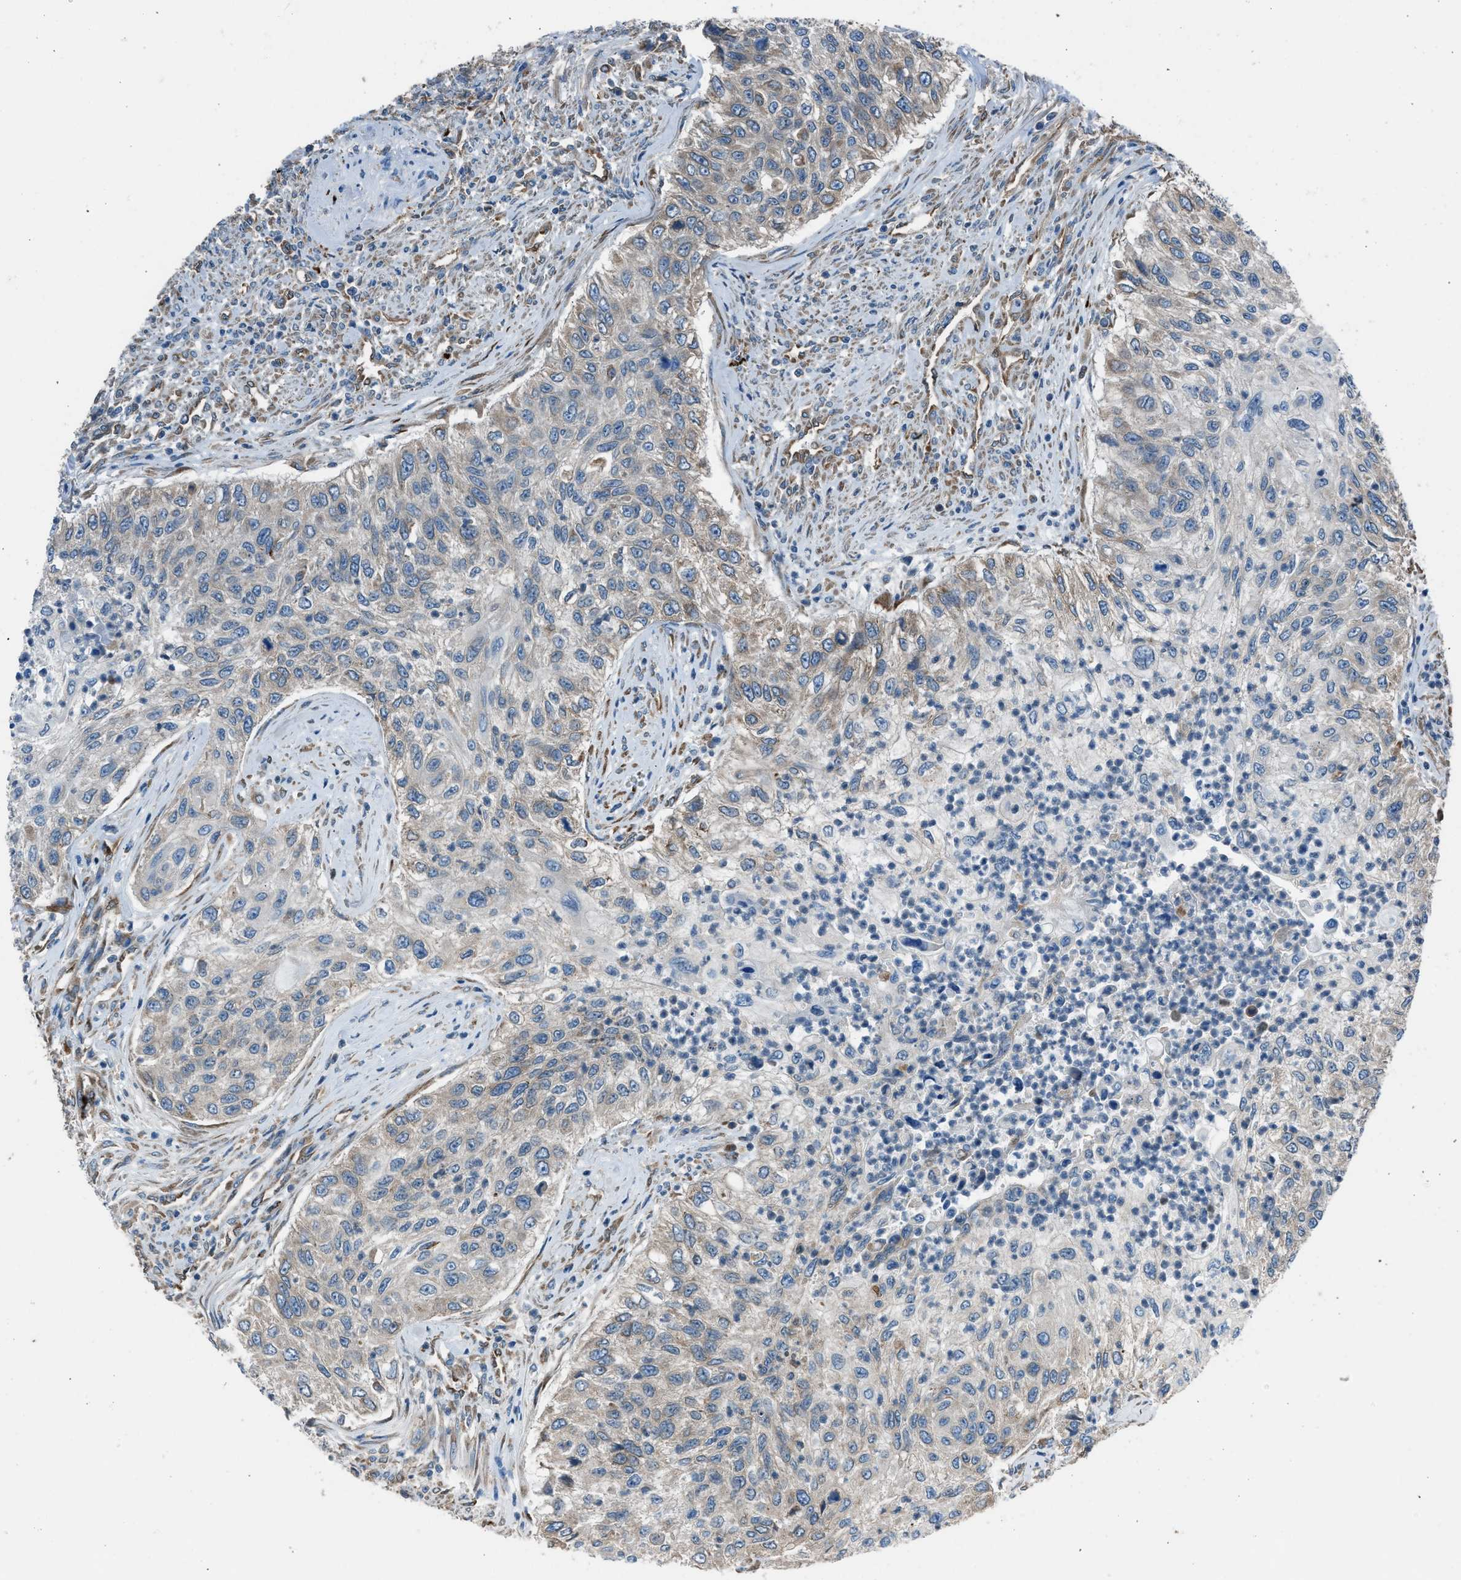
{"staining": {"intensity": "weak", "quantity": "<25%", "location": "cytoplasmic/membranous"}, "tissue": "urothelial cancer", "cell_type": "Tumor cells", "image_type": "cancer", "snomed": [{"axis": "morphology", "description": "Urothelial carcinoma, High grade"}, {"axis": "topography", "description": "Urinary bladder"}], "caption": "Immunohistochemistry (IHC) micrograph of neoplastic tissue: urothelial carcinoma (high-grade) stained with DAB (3,3'-diaminobenzidine) displays no significant protein expression in tumor cells.", "gene": "LMBR1", "patient": {"sex": "female", "age": 60}}